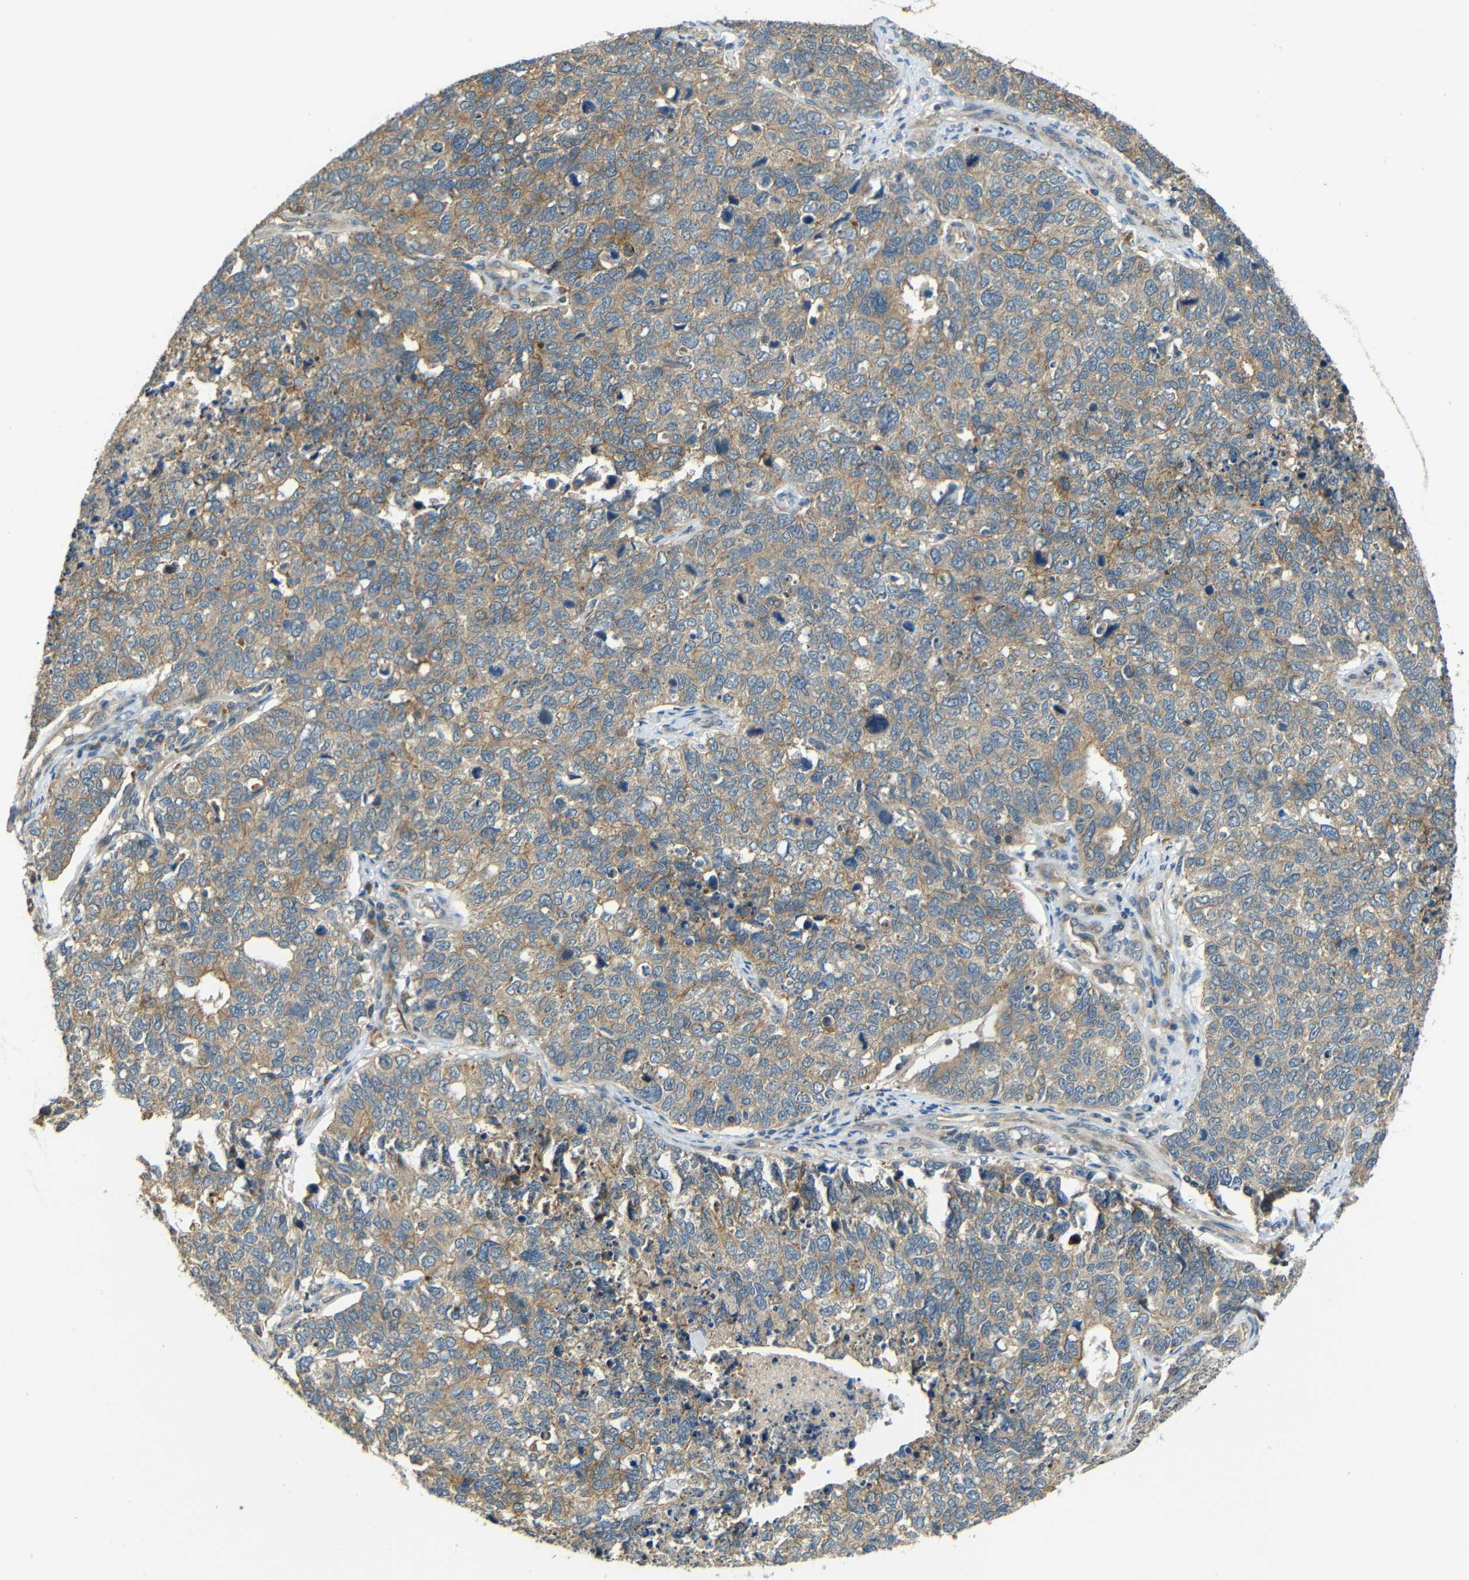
{"staining": {"intensity": "moderate", "quantity": ">75%", "location": "cytoplasmic/membranous"}, "tissue": "cervical cancer", "cell_type": "Tumor cells", "image_type": "cancer", "snomed": [{"axis": "morphology", "description": "Squamous cell carcinoma, NOS"}, {"axis": "topography", "description": "Cervix"}], "caption": "Protein expression analysis of cervical squamous cell carcinoma exhibits moderate cytoplasmic/membranous positivity in about >75% of tumor cells.", "gene": "FNDC3A", "patient": {"sex": "female", "age": 63}}